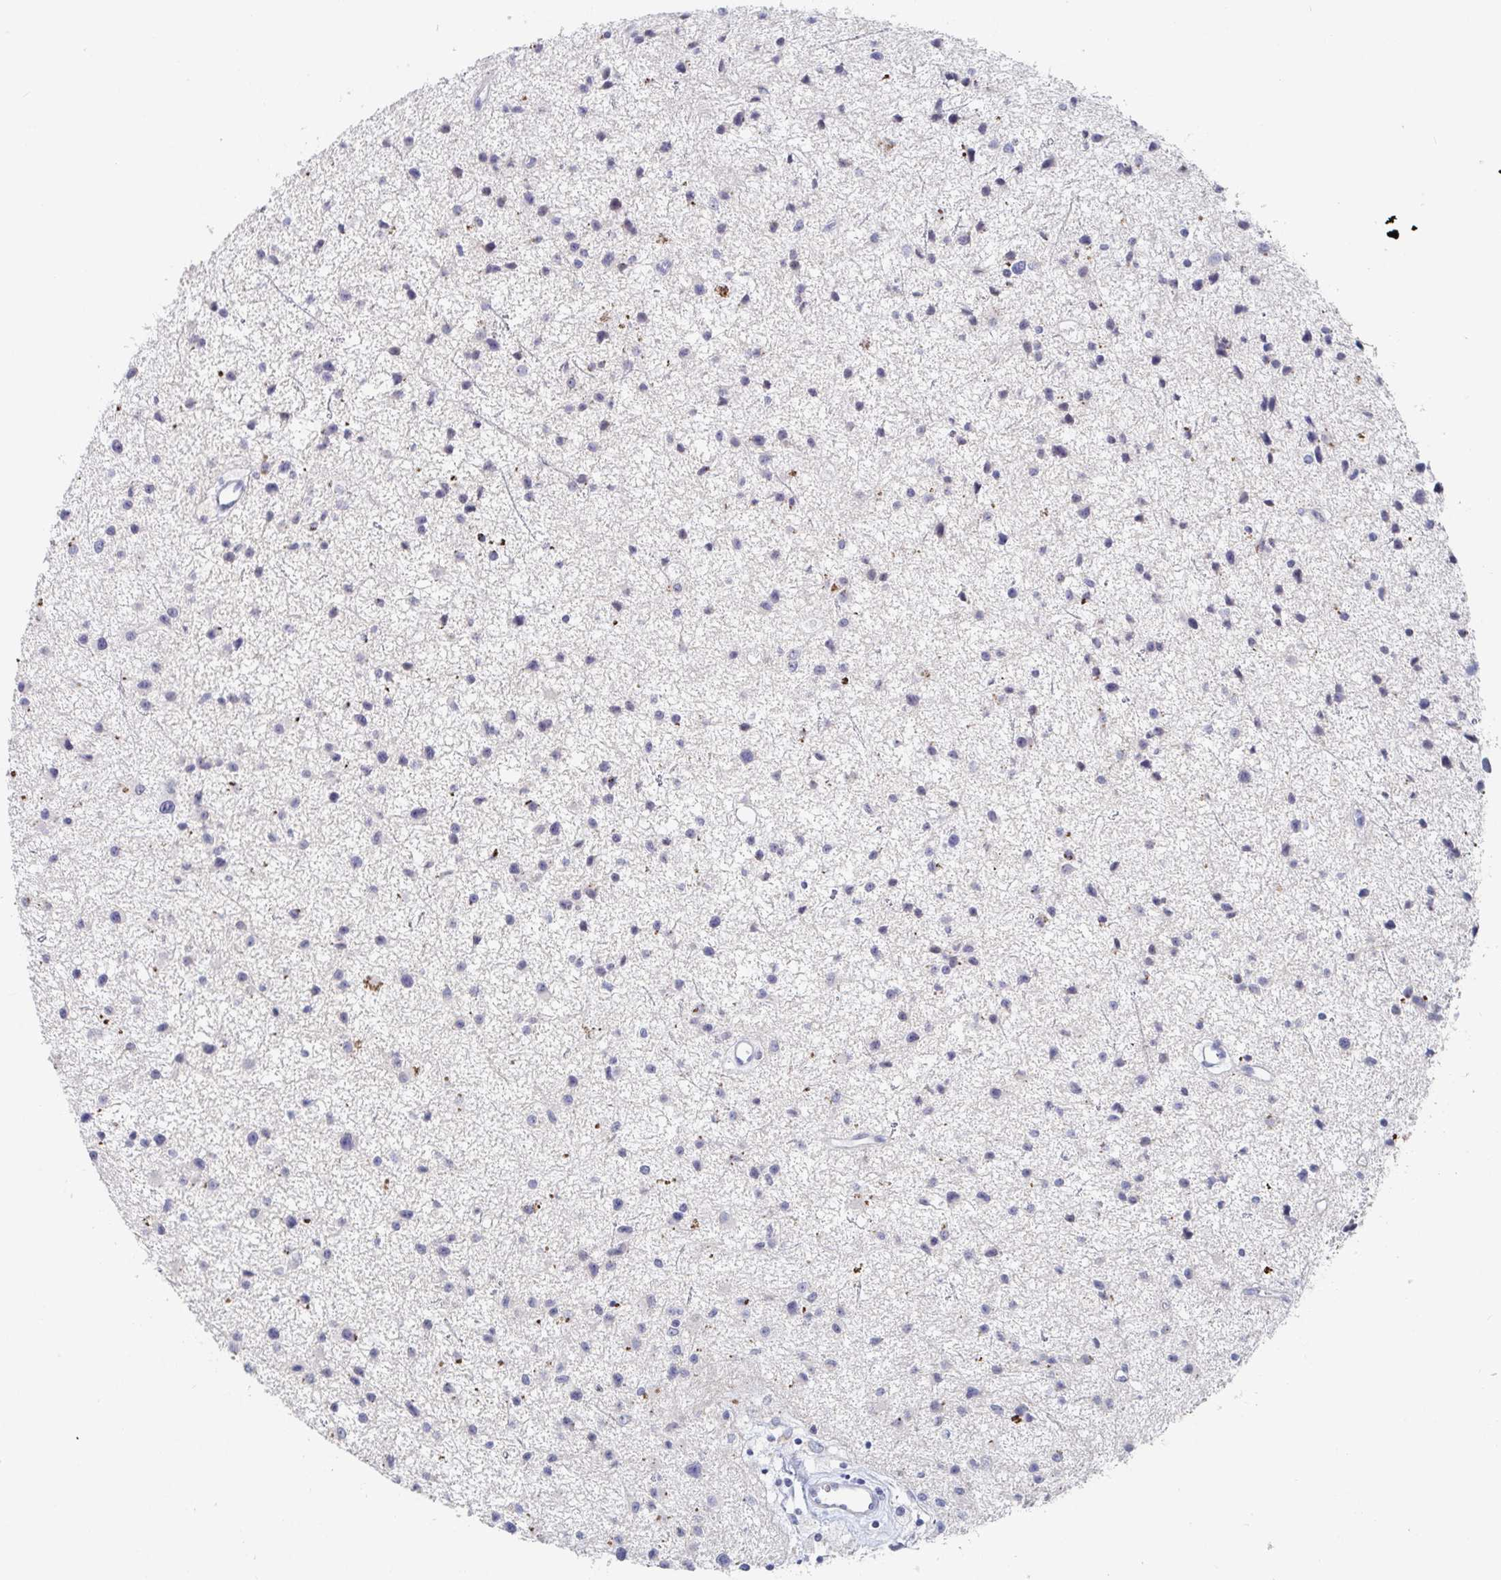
{"staining": {"intensity": "negative", "quantity": "none", "location": "none"}, "tissue": "glioma", "cell_type": "Tumor cells", "image_type": "cancer", "snomed": [{"axis": "morphology", "description": "Glioma, malignant, Low grade"}, {"axis": "topography", "description": "Brain"}], "caption": "DAB immunohistochemical staining of human malignant glioma (low-grade) demonstrates no significant positivity in tumor cells. (DAB immunohistochemistry (IHC) with hematoxylin counter stain).", "gene": "ZNF430", "patient": {"sex": "male", "age": 43}}